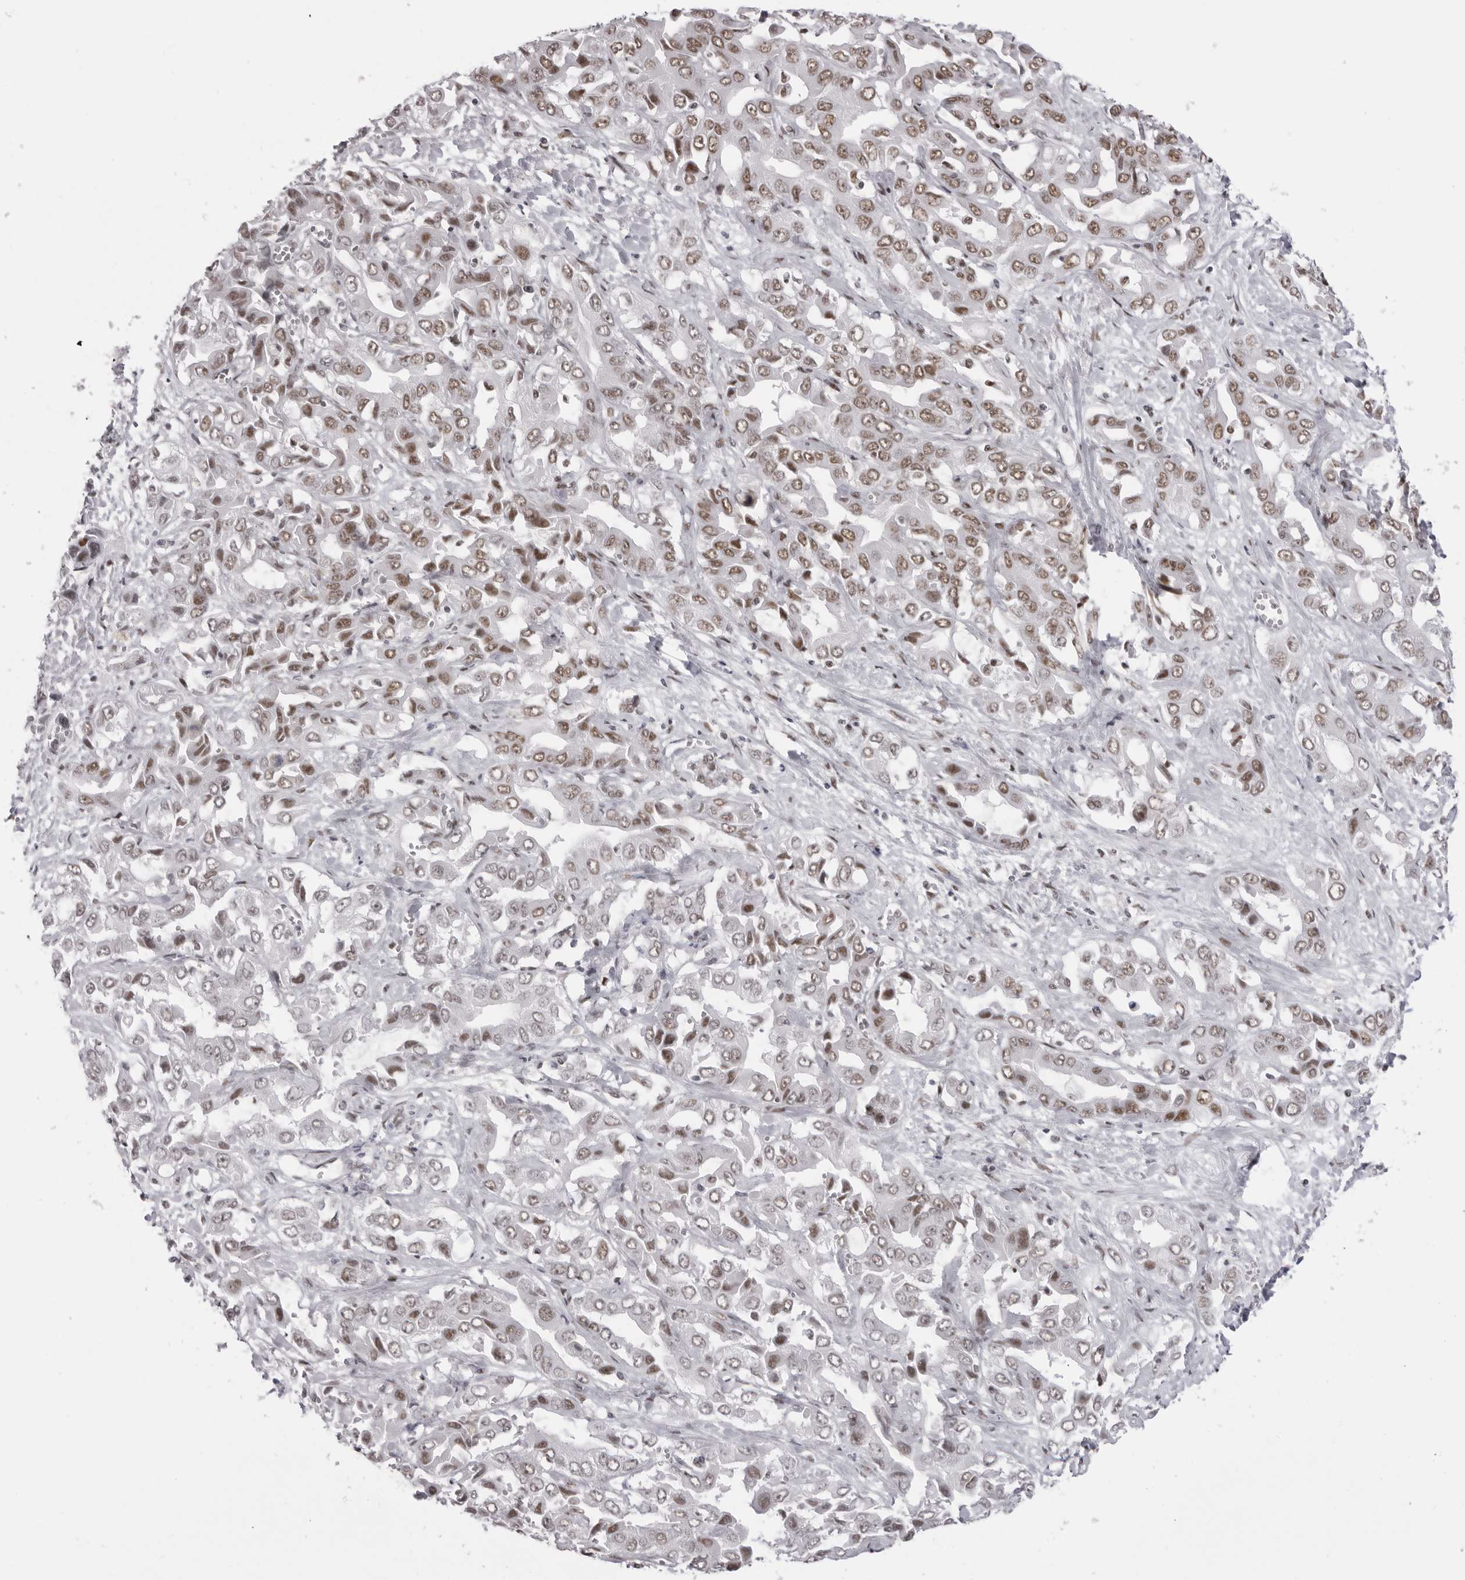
{"staining": {"intensity": "moderate", "quantity": "25%-75%", "location": "nuclear"}, "tissue": "liver cancer", "cell_type": "Tumor cells", "image_type": "cancer", "snomed": [{"axis": "morphology", "description": "Cholangiocarcinoma"}, {"axis": "topography", "description": "Liver"}], "caption": "Protein staining of liver cholangiocarcinoma tissue shows moderate nuclear staining in about 25%-75% of tumor cells.", "gene": "DHX9", "patient": {"sex": "female", "age": 52}}